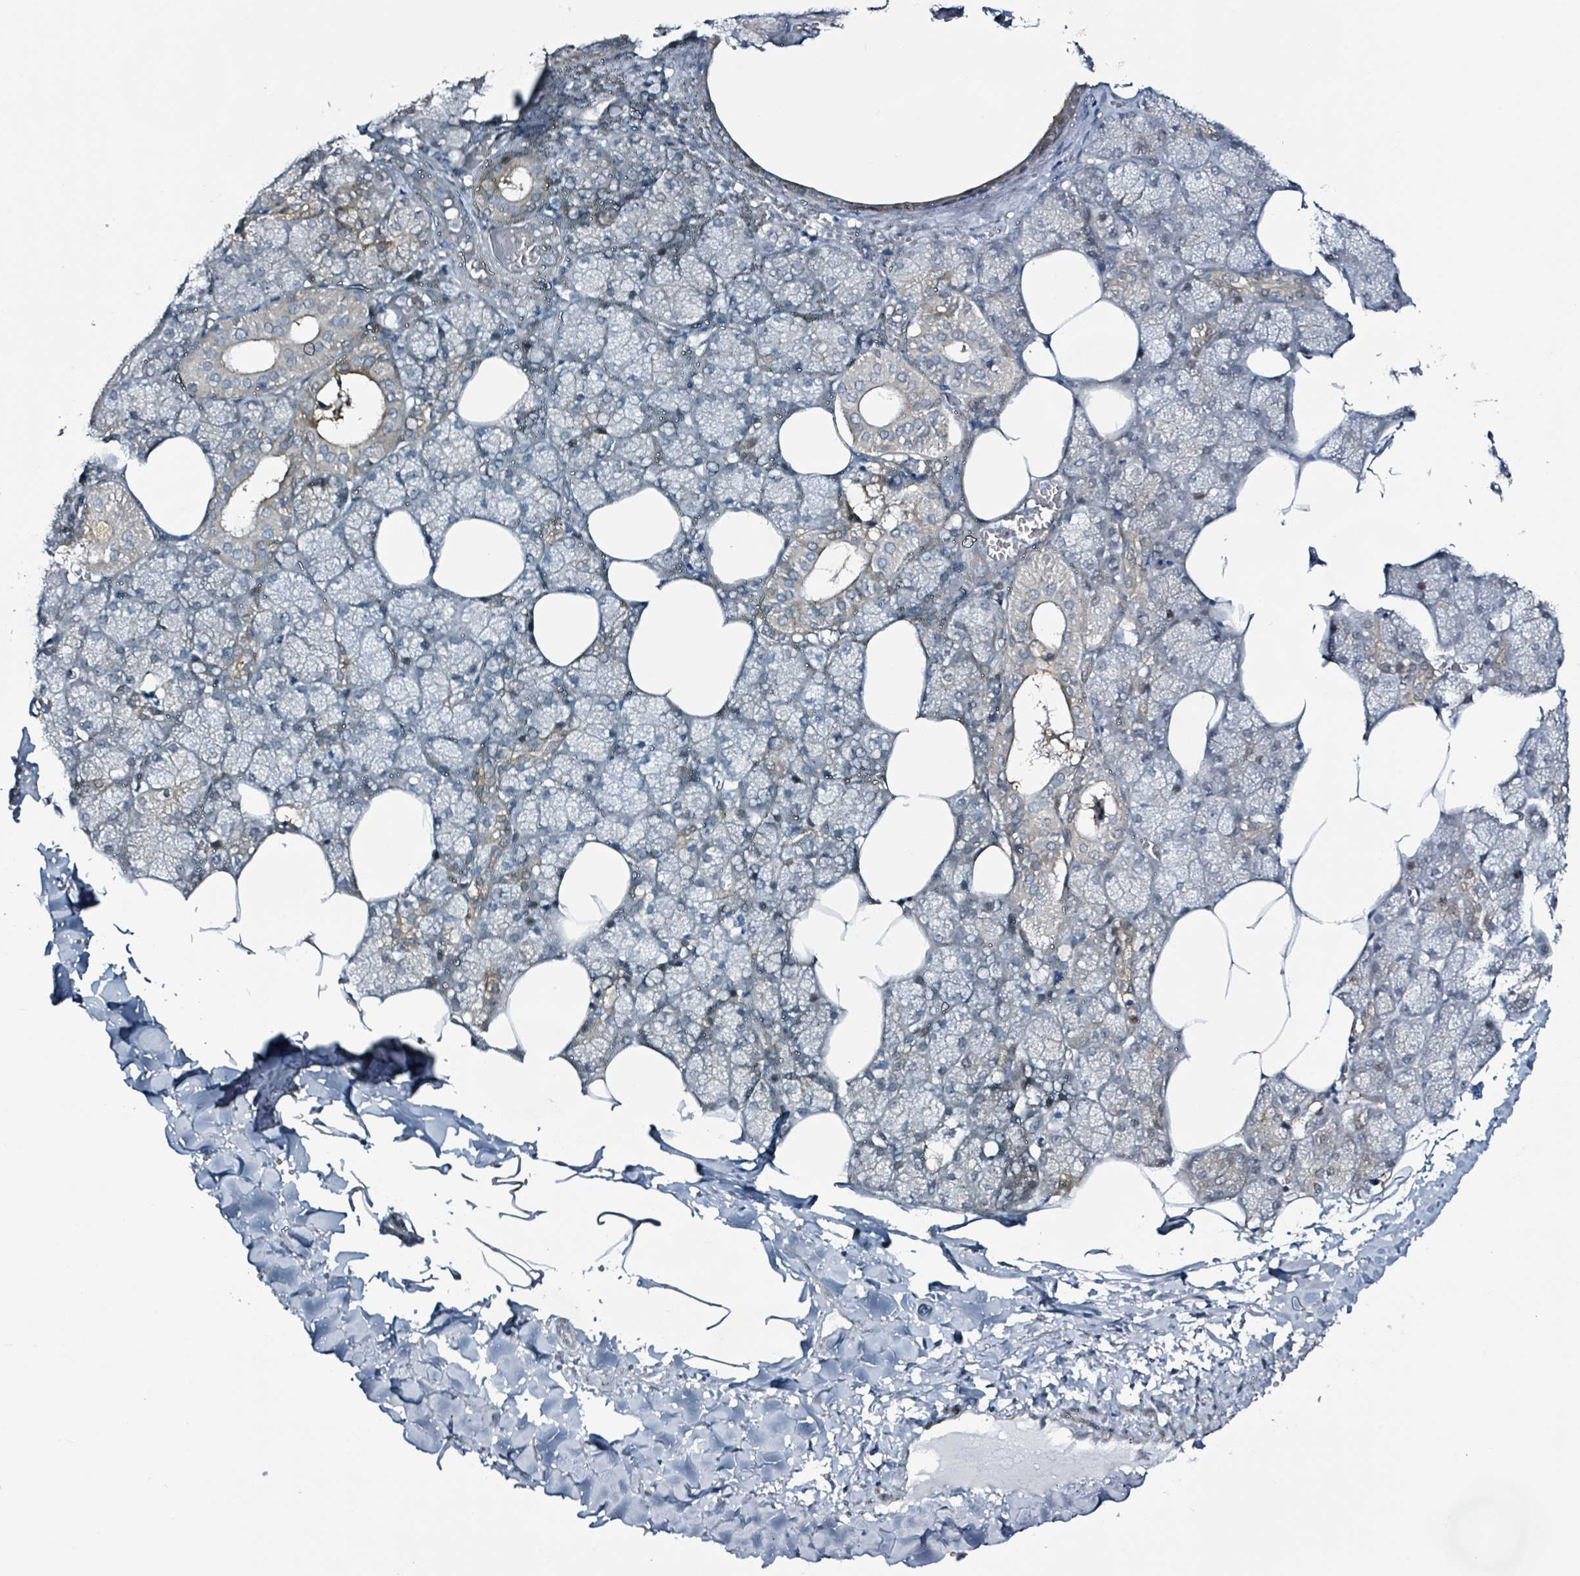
{"staining": {"intensity": "moderate", "quantity": "25%-75%", "location": "cytoplasmic/membranous"}, "tissue": "salivary gland", "cell_type": "Glandular cells", "image_type": "normal", "snomed": [{"axis": "morphology", "description": "Normal tissue, NOS"}, {"axis": "topography", "description": "Salivary gland"}], "caption": "This image demonstrates immunohistochemistry staining of benign human salivary gland, with medium moderate cytoplasmic/membranous staining in approximately 25%-75% of glandular cells.", "gene": "B3GAT3", "patient": {"sex": "male", "age": 62}}